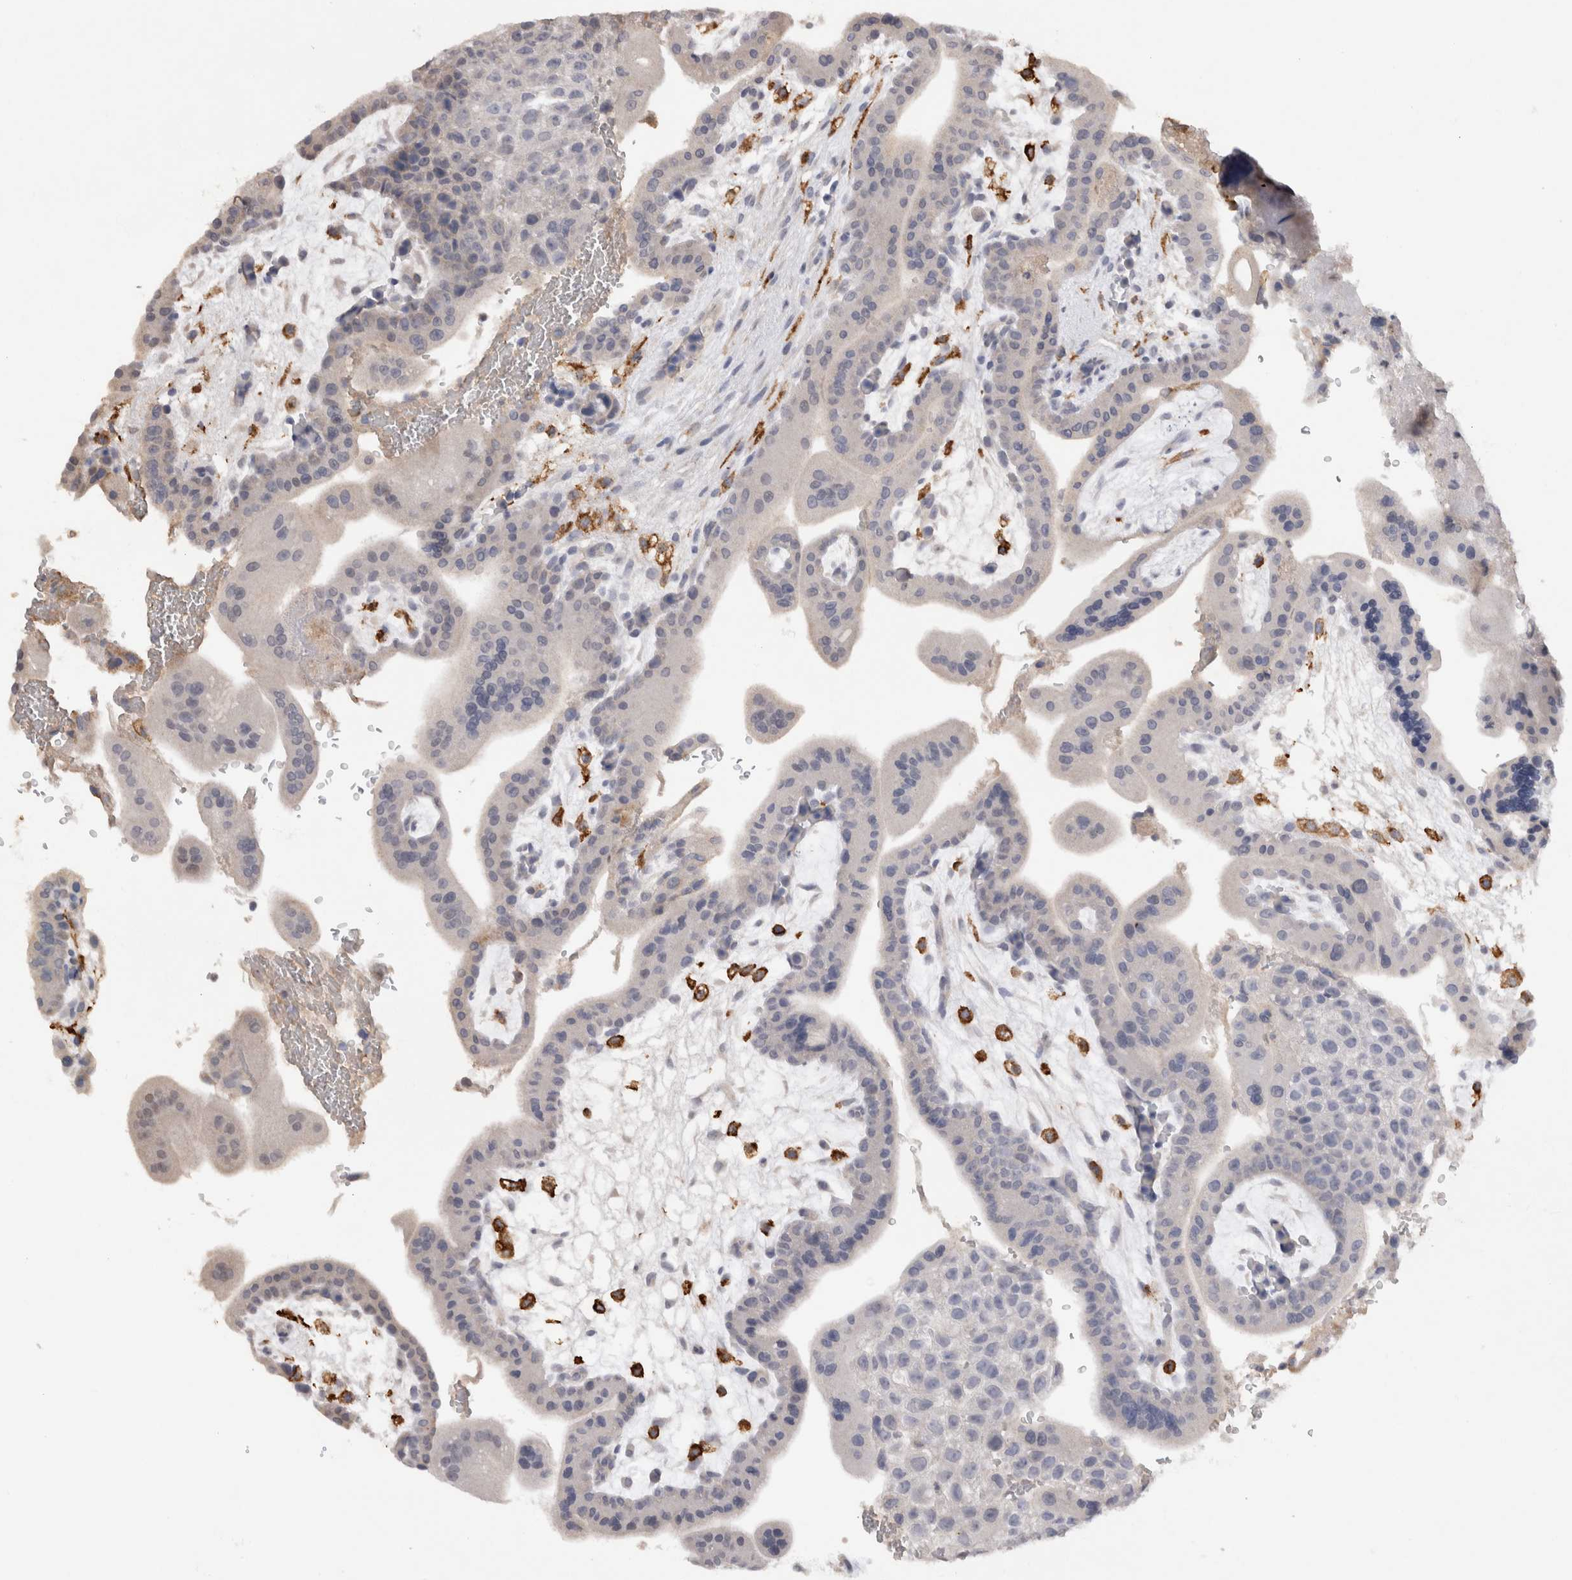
{"staining": {"intensity": "weak", "quantity": ">75%", "location": "cytoplasmic/membranous"}, "tissue": "placenta", "cell_type": "Decidual cells", "image_type": "normal", "snomed": [{"axis": "morphology", "description": "Normal tissue, NOS"}, {"axis": "topography", "description": "Placenta"}], "caption": "Immunohistochemistry (IHC) staining of unremarkable placenta, which displays low levels of weak cytoplasmic/membranous positivity in approximately >75% of decidual cells indicating weak cytoplasmic/membranous protein expression. The staining was performed using DAB (brown) for protein detection and nuclei were counterstained in hematoxylin (blue).", "gene": "VSIG4", "patient": {"sex": "female", "age": 35}}